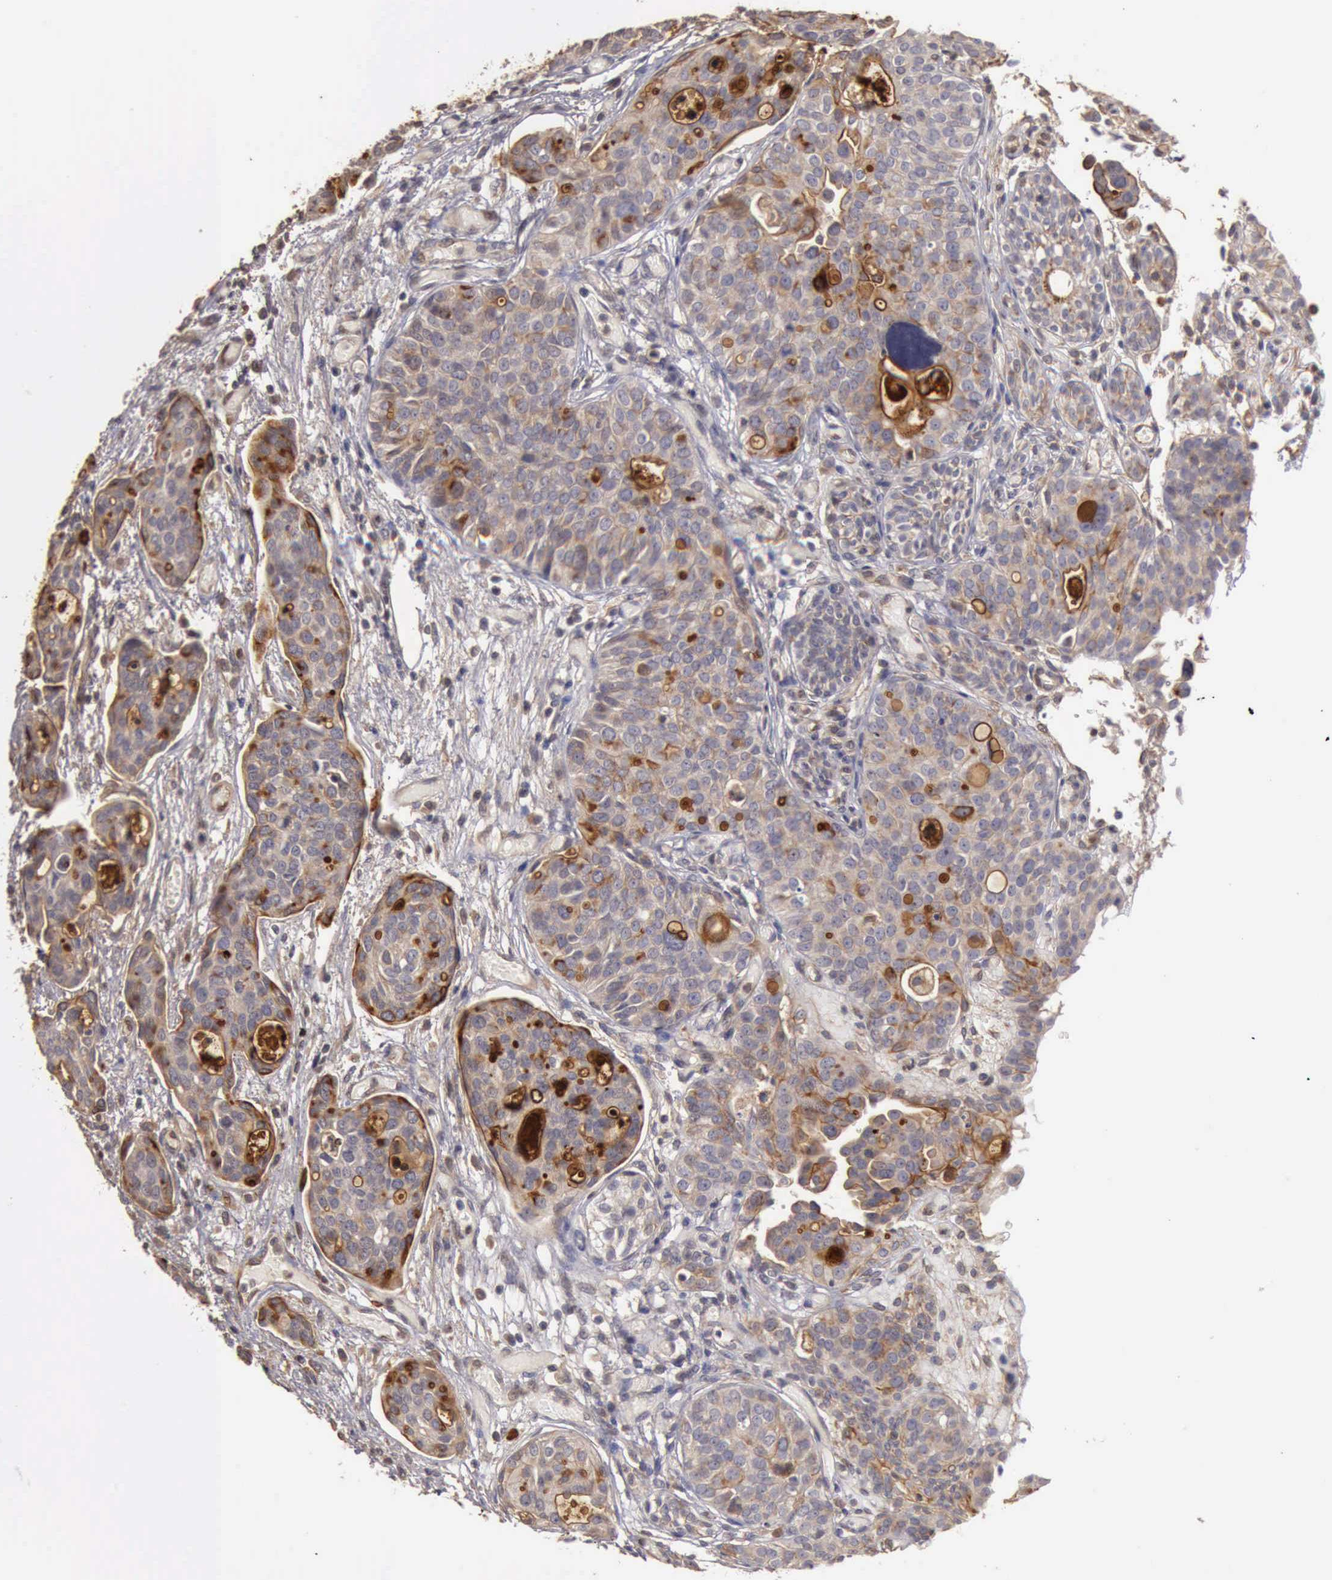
{"staining": {"intensity": "negative", "quantity": "none", "location": "none"}, "tissue": "urothelial cancer", "cell_type": "Tumor cells", "image_type": "cancer", "snomed": [{"axis": "morphology", "description": "Urothelial carcinoma, High grade"}, {"axis": "topography", "description": "Urinary bladder"}], "caption": "IHC image of neoplastic tissue: human urothelial cancer stained with DAB shows no significant protein staining in tumor cells. The staining is performed using DAB (3,3'-diaminobenzidine) brown chromogen with nuclei counter-stained in using hematoxylin.", "gene": "BMX", "patient": {"sex": "male", "age": 78}}